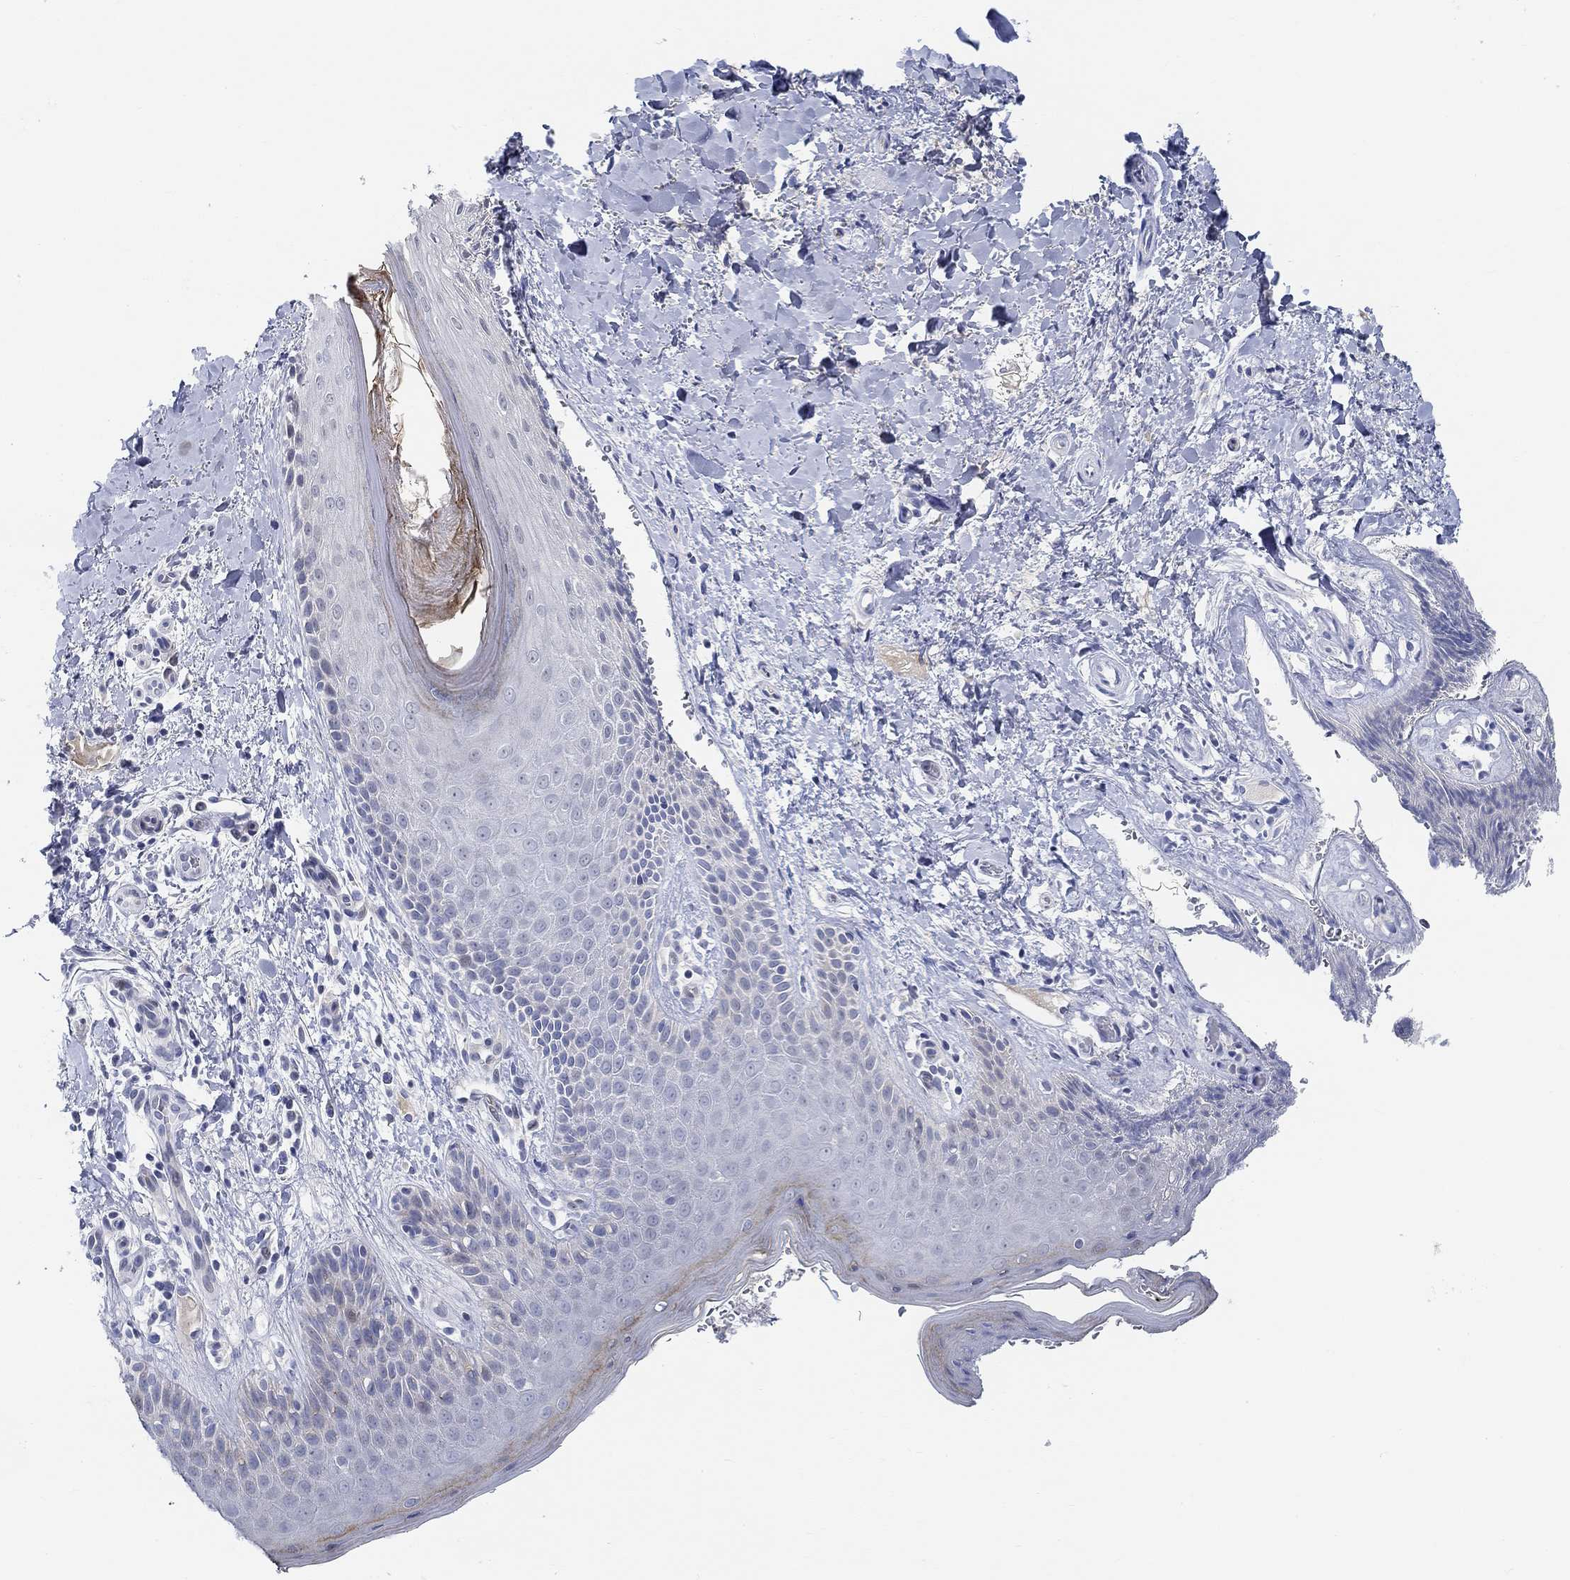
{"staining": {"intensity": "moderate", "quantity": "<25%", "location": "cytoplasmic/membranous"}, "tissue": "skin", "cell_type": "Epidermal cells", "image_type": "normal", "snomed": [{"axis": "morphology", "description": "Normal tissue, NOS"}, {"axis": "topography", "description": "Anal"}], "caption": "Immunohistochemistry staining of unremarkable skin, which demonstrates low levels of moderate cytoplasmic/membranous expression in about <25% of epidermal cells indicating moderate cytoplasmic/membranous protein expression. The staining was performed using DAB (brown) for protein detection and nuclei were counterstained in hematoxylin (blue).", "gene": "SNTG2", "patient": {"sex": "male", "age": 36}}